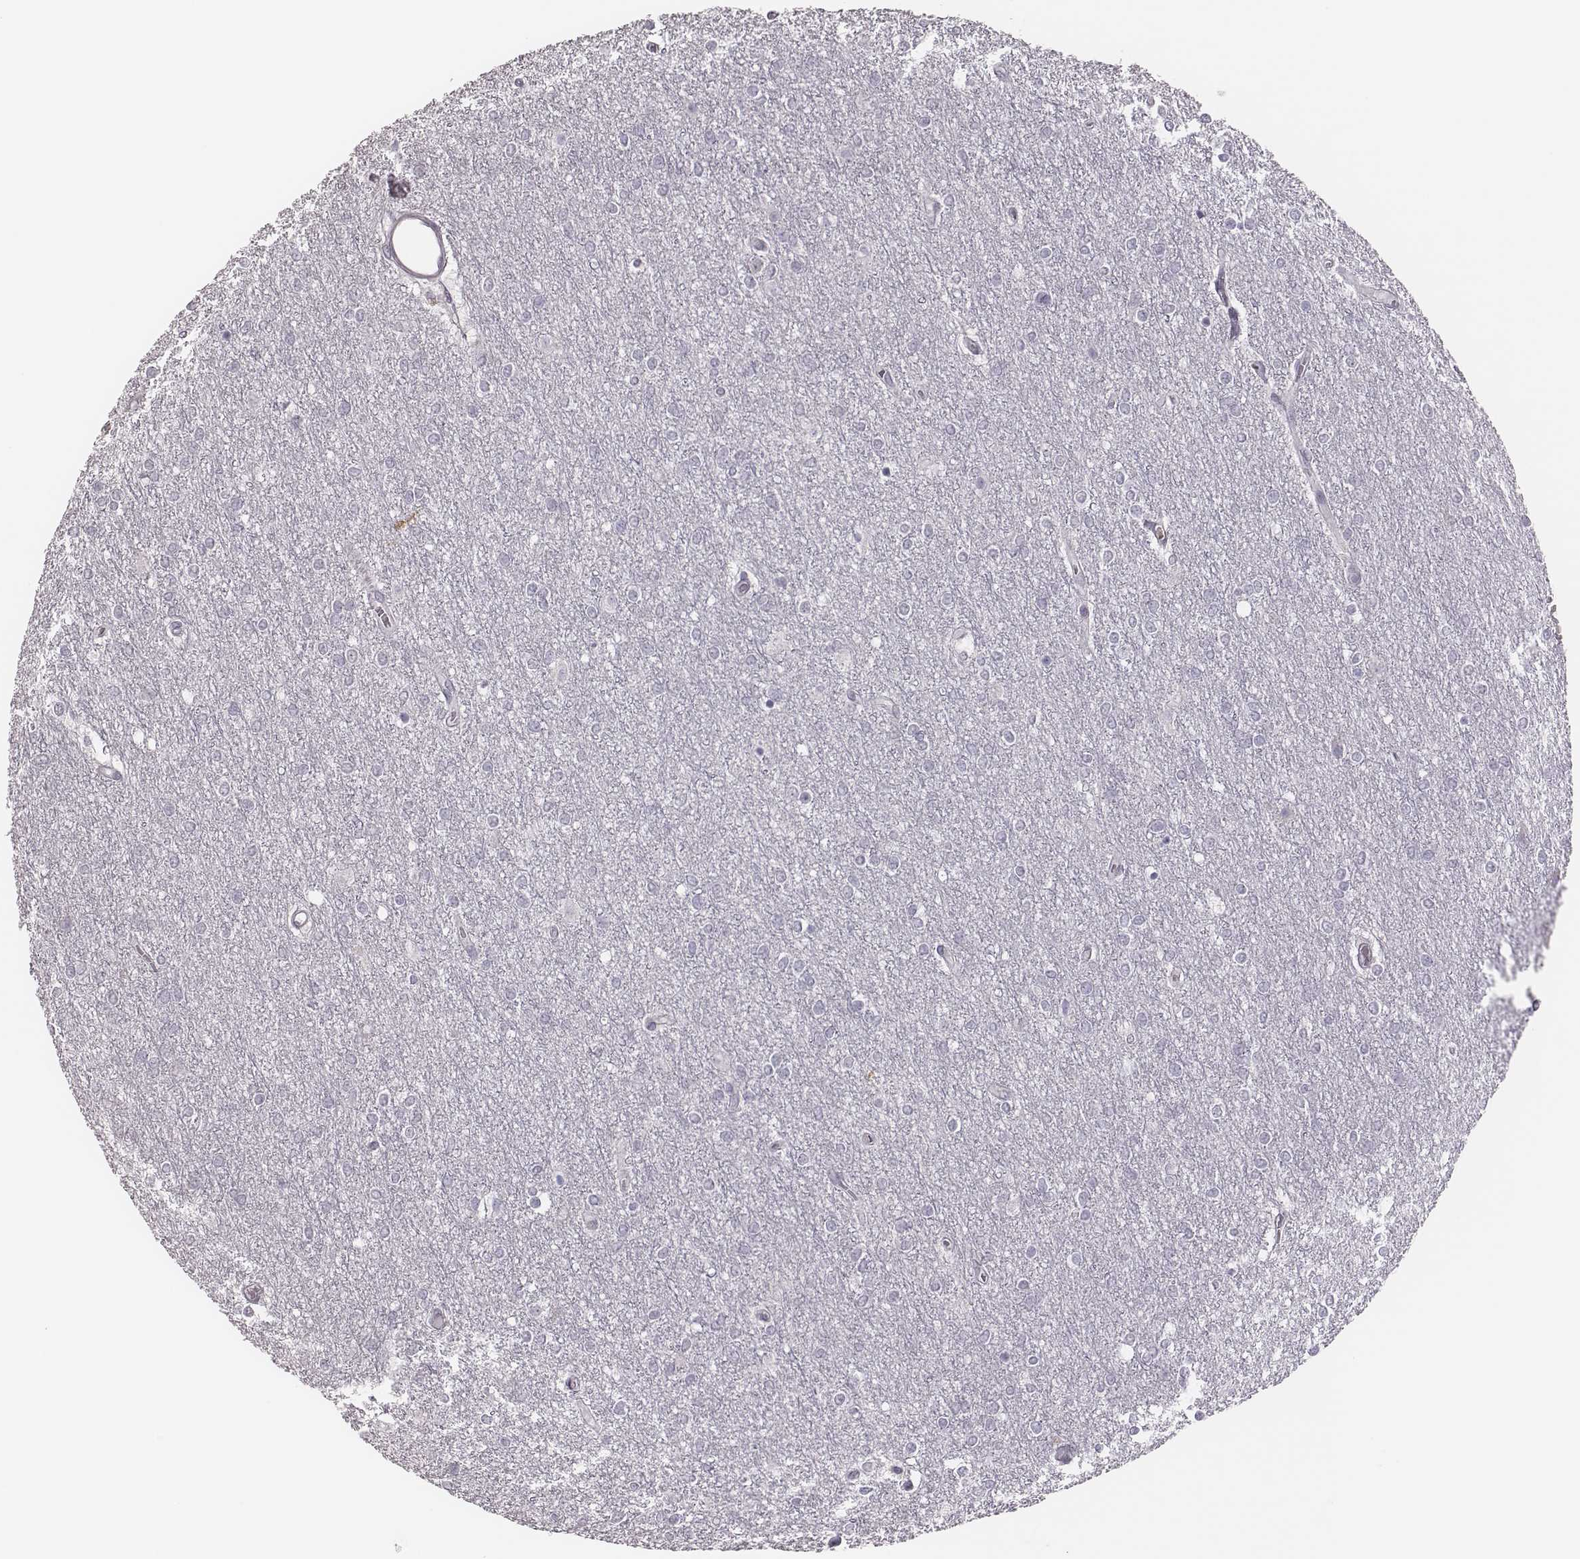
{"staining": {"intensity": "negative", "quantity": "none", "location": "none"}, "tissue": "glioma", "cell_type": "Tumor cells", "image_type": "cancer", "snomed": [{"axis": "morphology", "description": "Glioma, malignant, High grade"}, {"axis": "topography", "description": "Brain"}], "caption": "Tumor cells are negative for protein expression in human malignant high-grade glioma.", "gene": "PBK", "patient": {"sex": "female", "age": 61}}